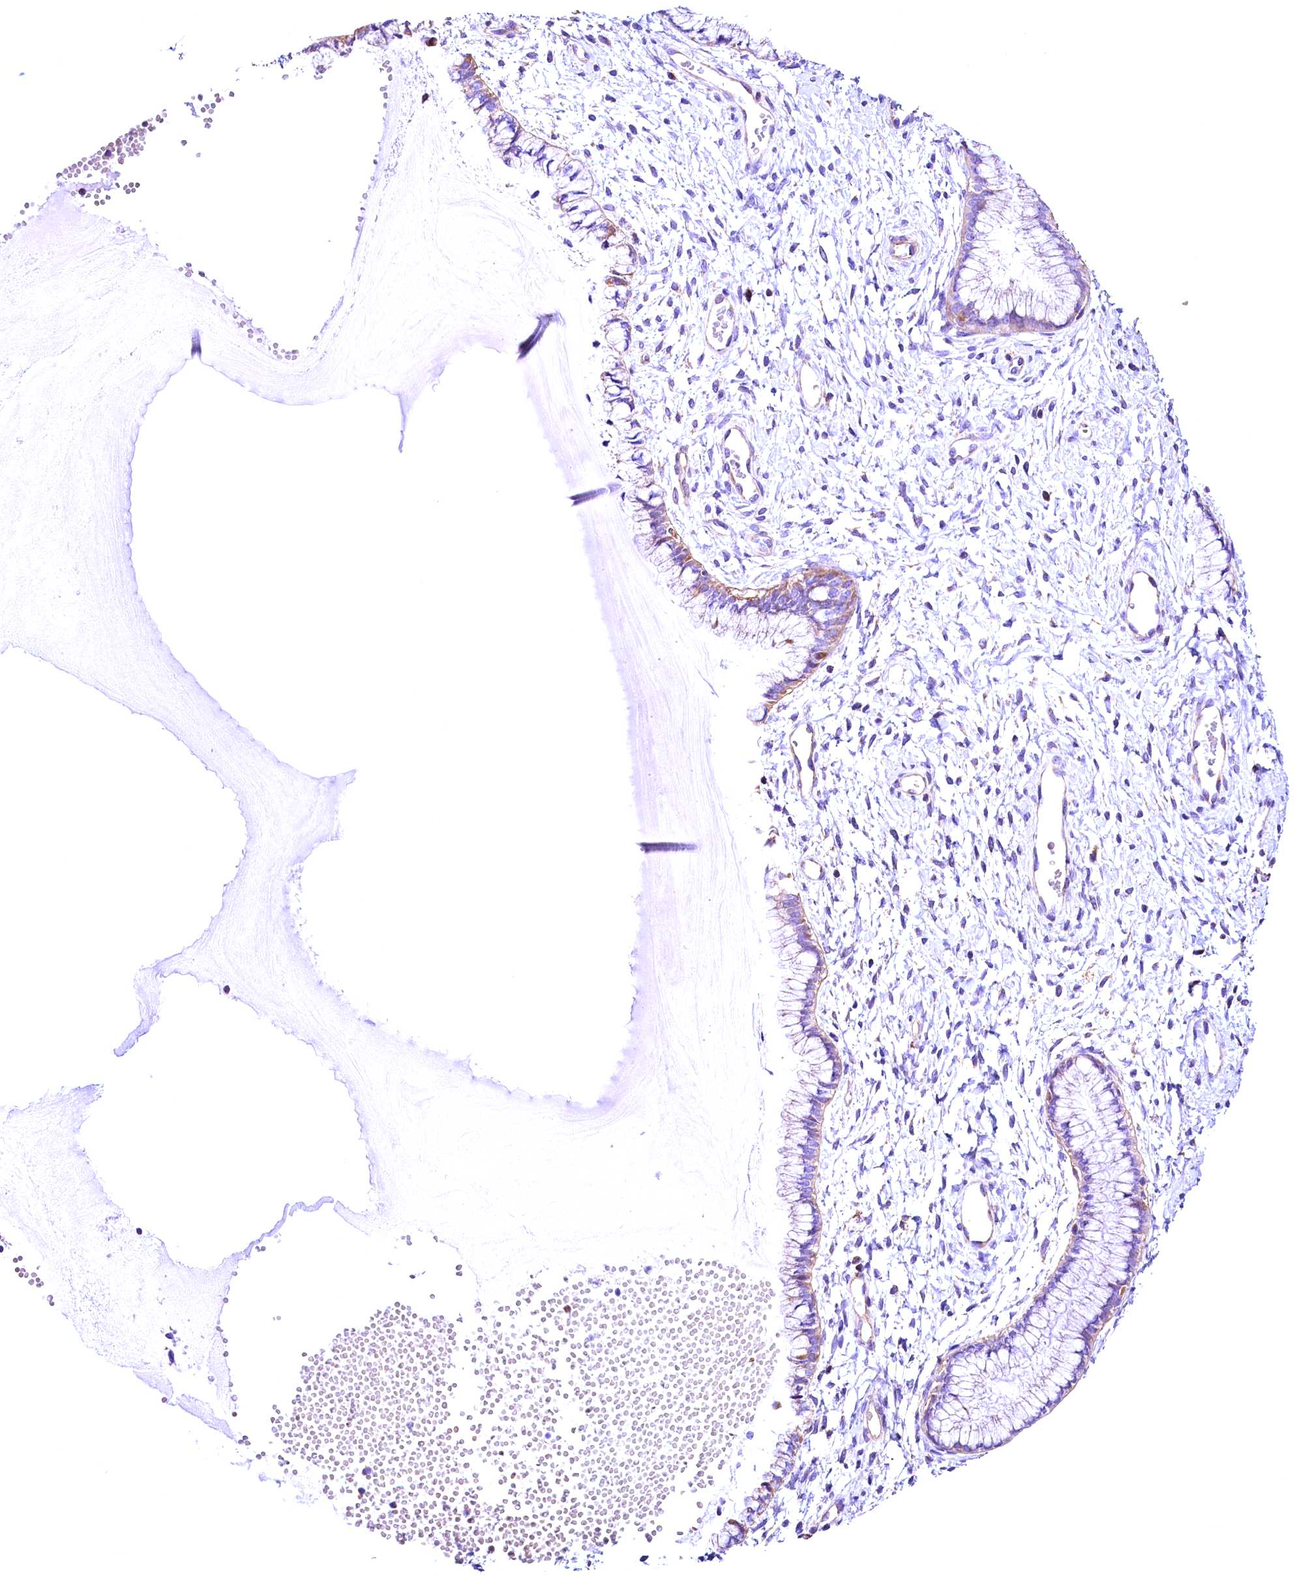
{"staining": {"intensity": "weak", "quantity": "<25%", "location": "cytoplasmic/membranous"}, "tissue": "cervix", "cell_type": "Glandular cells", "image_type": "normal", "snomed": [{"axis": "morphology", "description": "Normal tissue, NOS"}, {"axis": "topography", "description": "Cervix"}], "caption": "Image shows no protein positivity in glandular cells of normal cervix.", "gene": "ACAA2", "patient": {"sex": "female", "age": 42}}